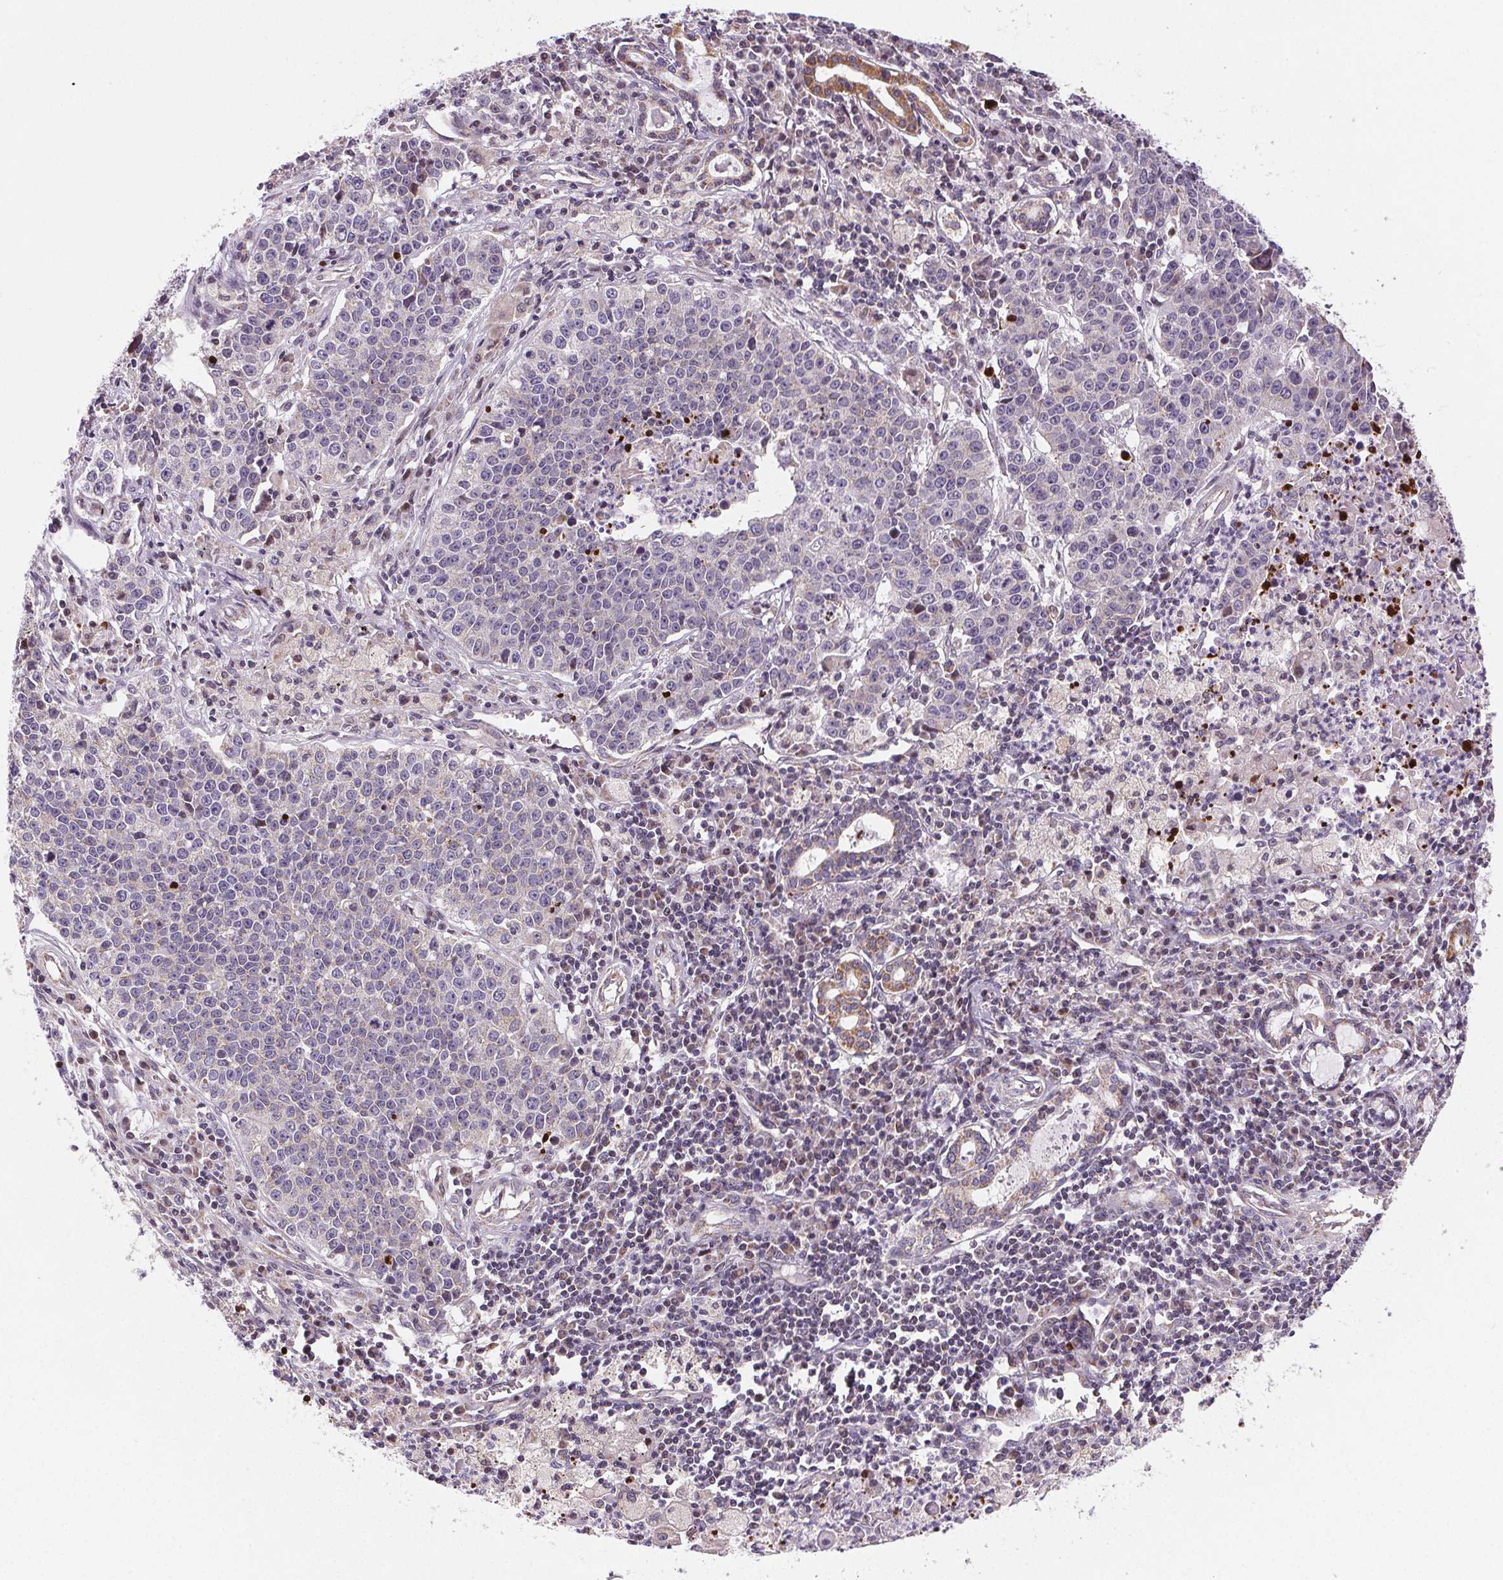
{"staining": {"intensity": "weak", "quantity": "<25%", "location": "cytoplasmic/membranous"}, "tissue": "lung cancer", "cell_type": "Tumor cells", "image_type": "cancer", "snomed": [{"axis": "morphology", "description": "Squamous cell carcinoma, NOS"}, {"axis": "morphology", "description": "Squamous cell carcinoma, metastatic, NOS"}, {"axis": "topography", "description": "Lung"}, {"axis": "topography", "description": "Pleura, NOS"}], "caption": "This is an IHC micrograph of lung squamous cell carcinoma. There is no expression in tumor cells.", "gene": "SUCLA2", "patient": {"sex": "male", "age": 72}}